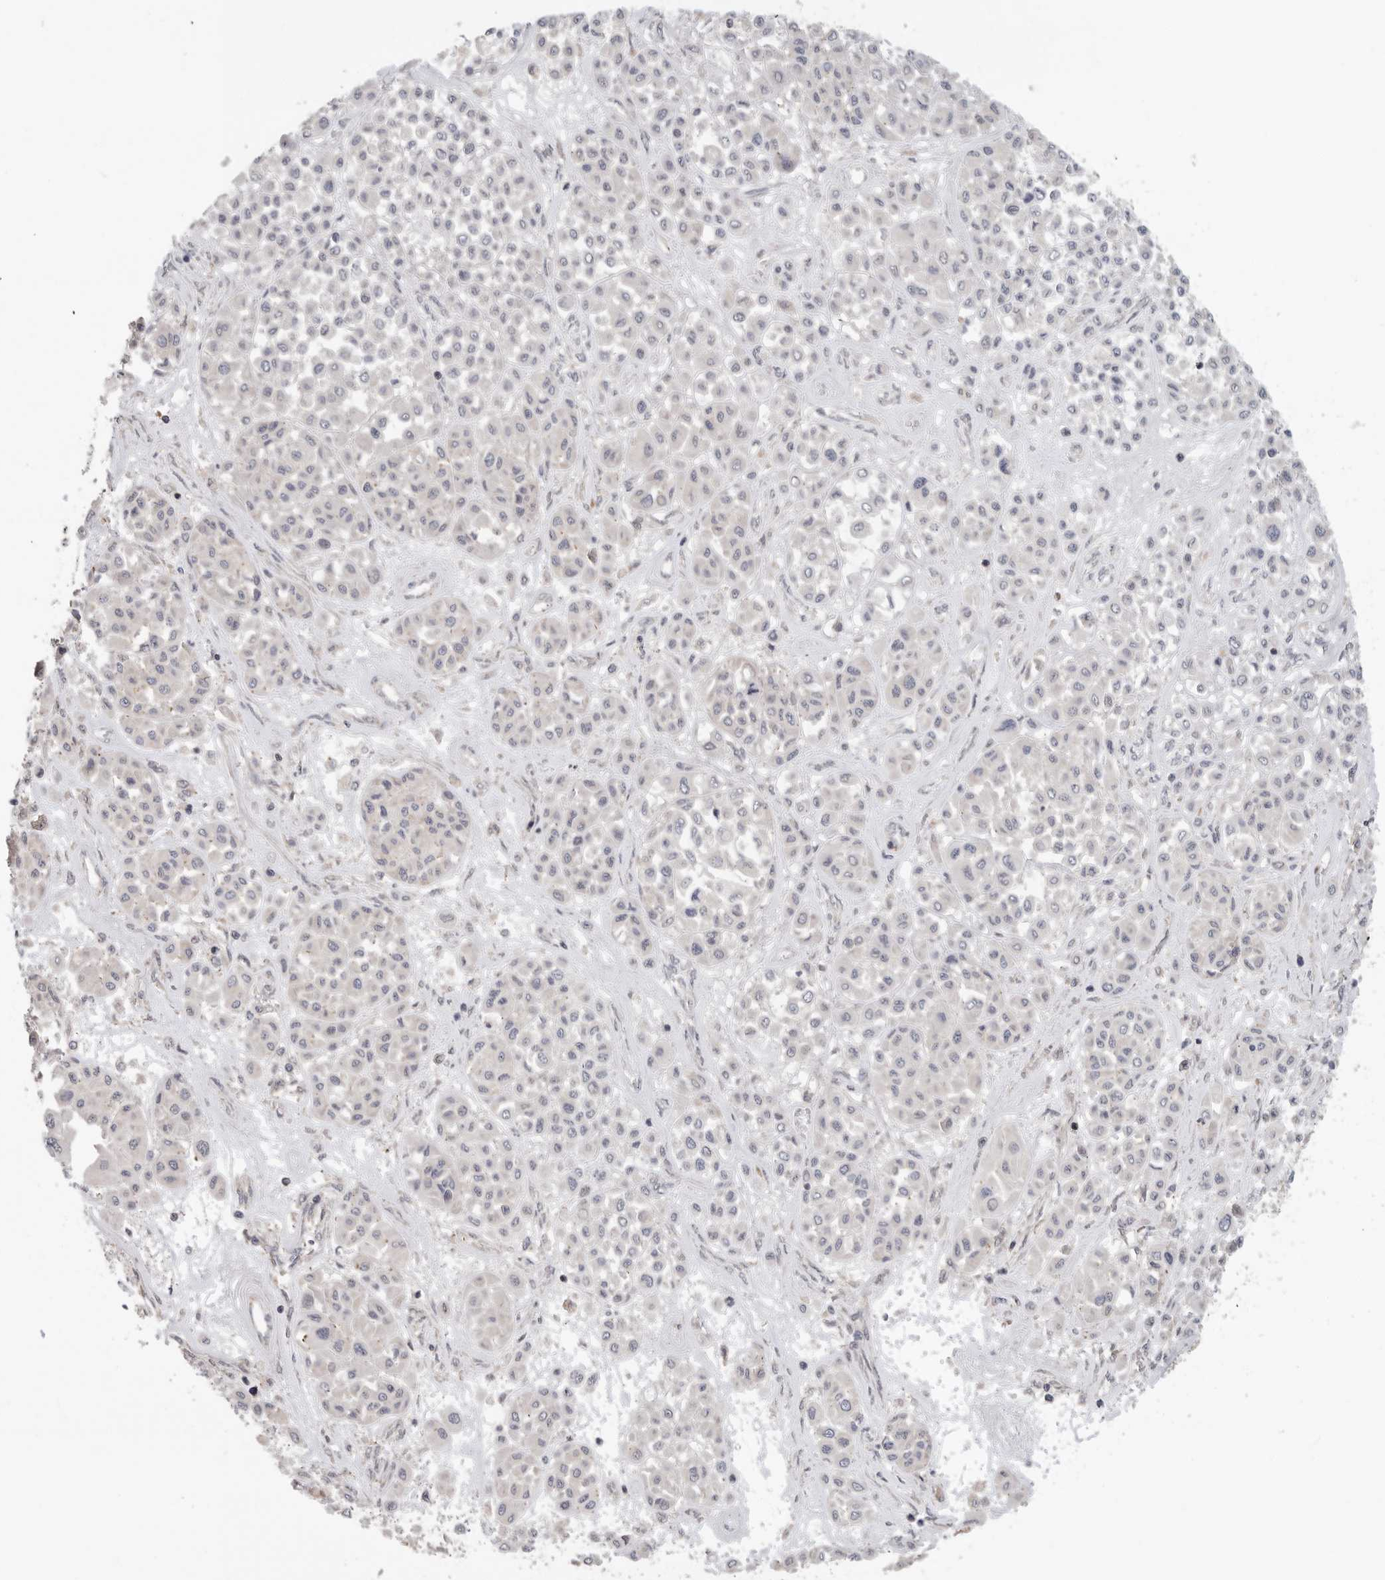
{"staining": {"intensity": "negative", "quantity": "none", "location": "none"}, "tissue": "melanoma", "cell_type": "Tumor cells", "image_type": "cancer", "snomed": [{"axis": "morphology", "description": "Malignant melanoma, Metastatic site"}, {"axis": "topography", "description": "Soft tissue"}], "caption": "Melanoma was stained to show a protein in brown. There is no significant staining in tumor cells.", "gene": "KLK5", "patient": {"sex": "male", "age": 41}}